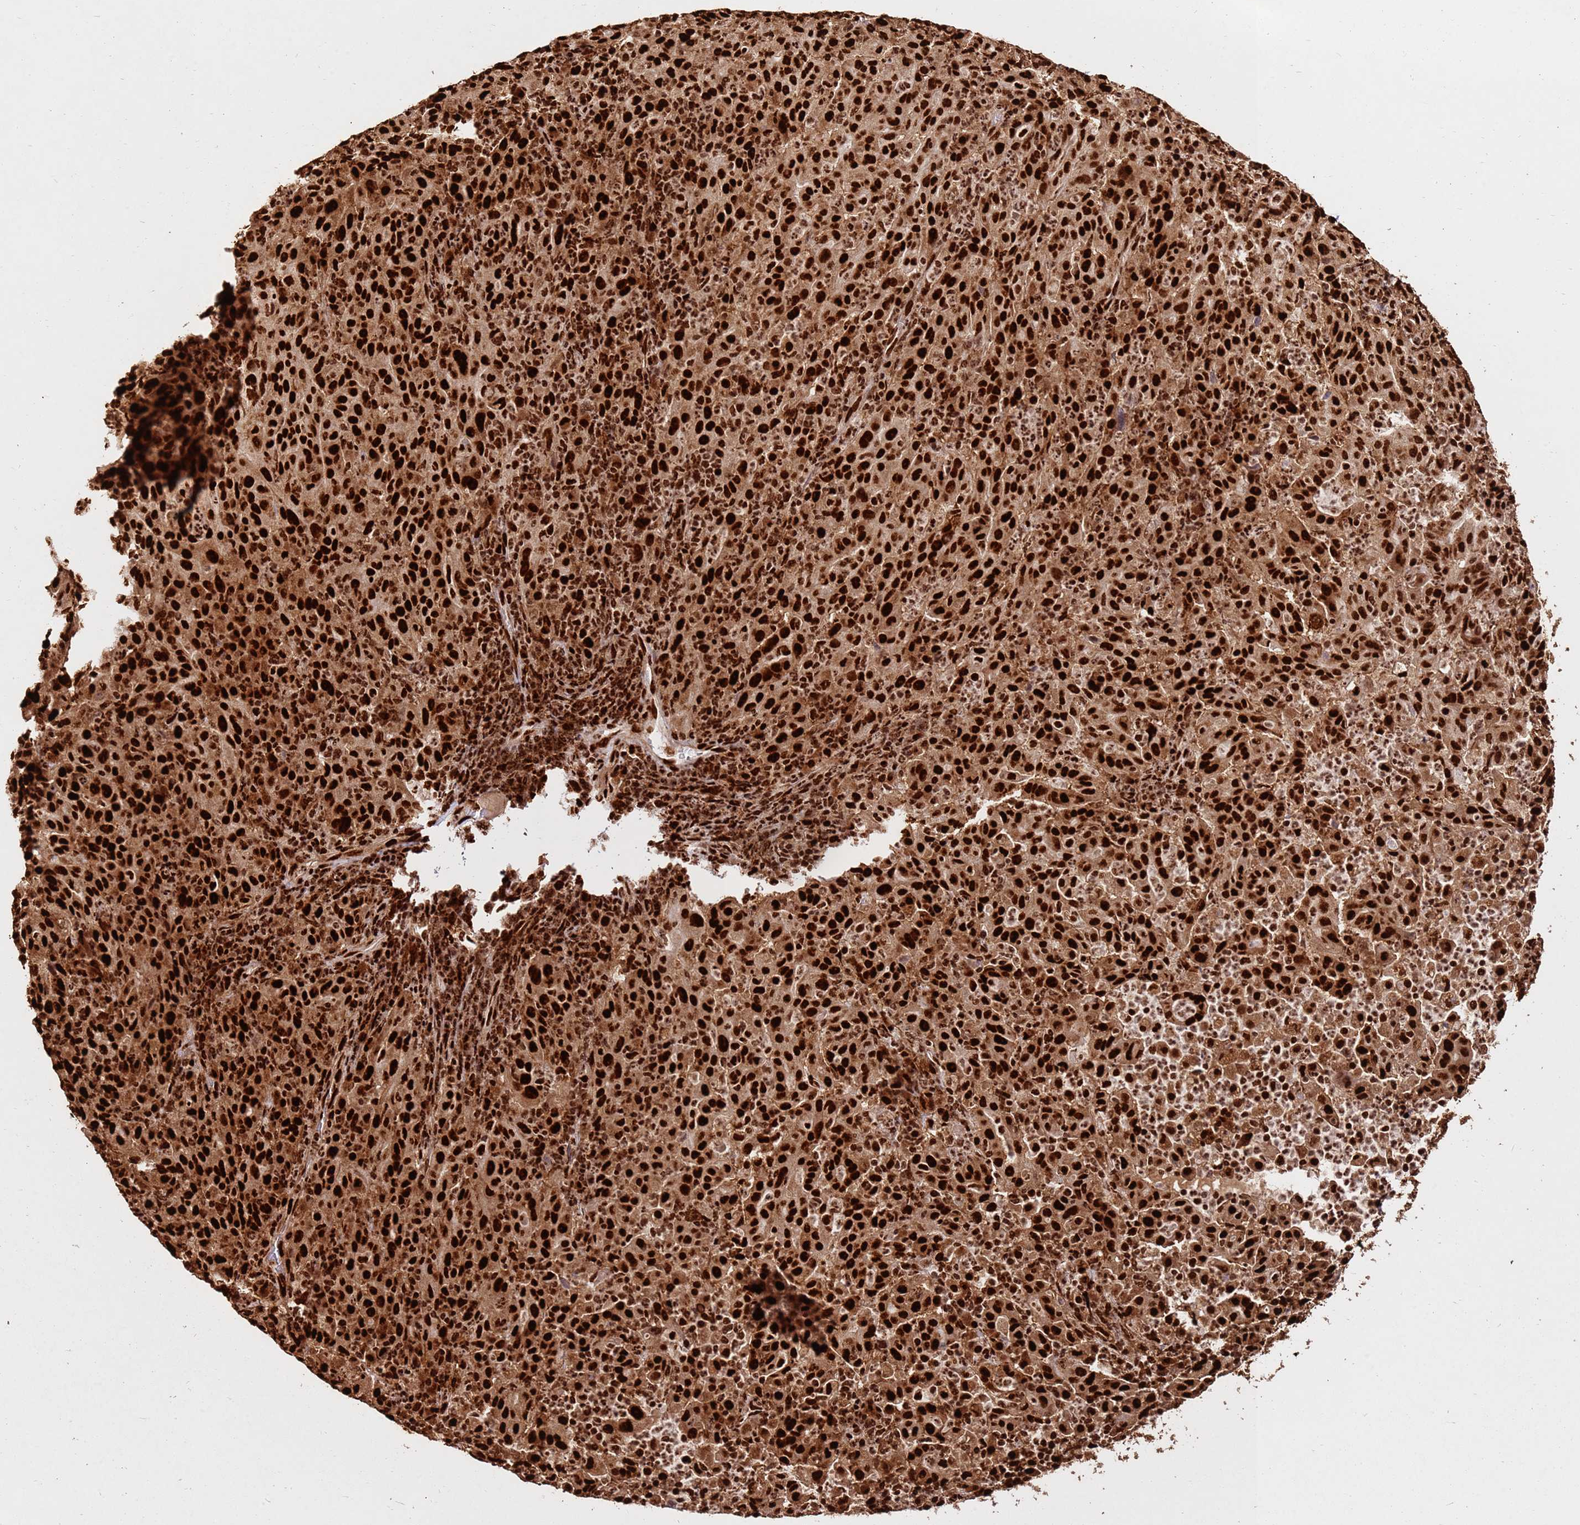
{"staining": {"intensity": "strong", "quantity": ">75%", "location": "nuclear"}, "tissue": "pancreatic cancer", "cell_type": "Tumor cells", "image_type": "cancer", "snomed": [{"axis": "morphology", "description": "Adenocarcinoma, NOS"}, {"axis": "topography", "description": "Pancreas"}], "caption": "This micrograph shows IHC staining of human pancreatic cancer, with high strong nuclear expression in approximately >75% of tumor cells.", "gene": "HNRNPAB", "patient": {"sex": "male", "age": 63}}